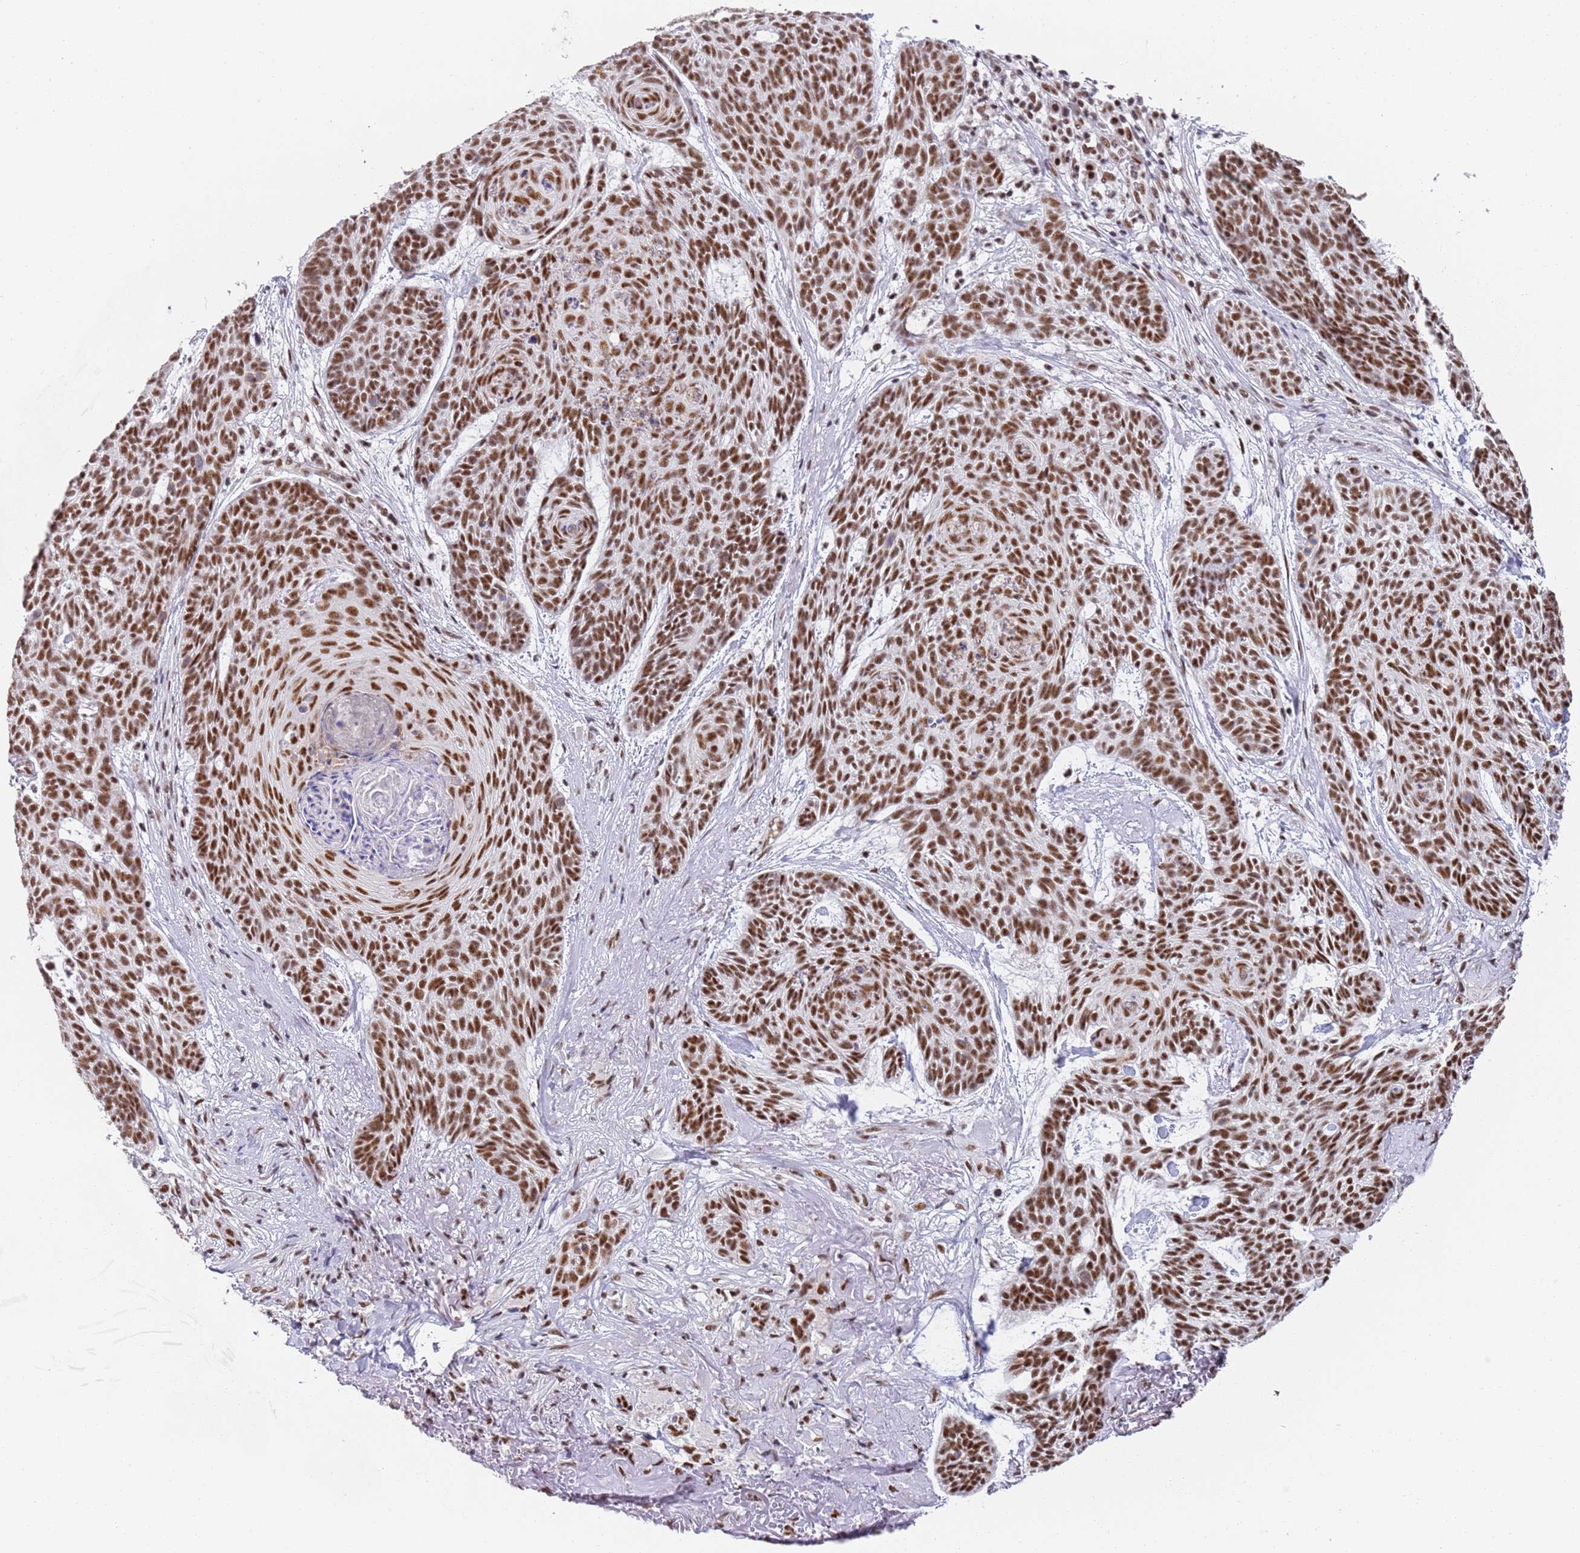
{"staining": {"intensity": "strong", "quantity": ">75%", "location": "nuclear"}, "tissue": "skin cancer", "cell_type": "Tumor cells", "image_type": "cancer", "snomed": [{"axis": "morphology", "description": "Basal cell carcinoma"}, {"axis": "topography", "description": "Skin"}], "caption": "A high-resolution histopathology image shows IHC staining of basal cell carcinoma (skin), which shows strong nuclear staining in approximately >75% of tumor cells.", "gene": "AKAP8L", "patient": {"sex": "female", "age": 89}}